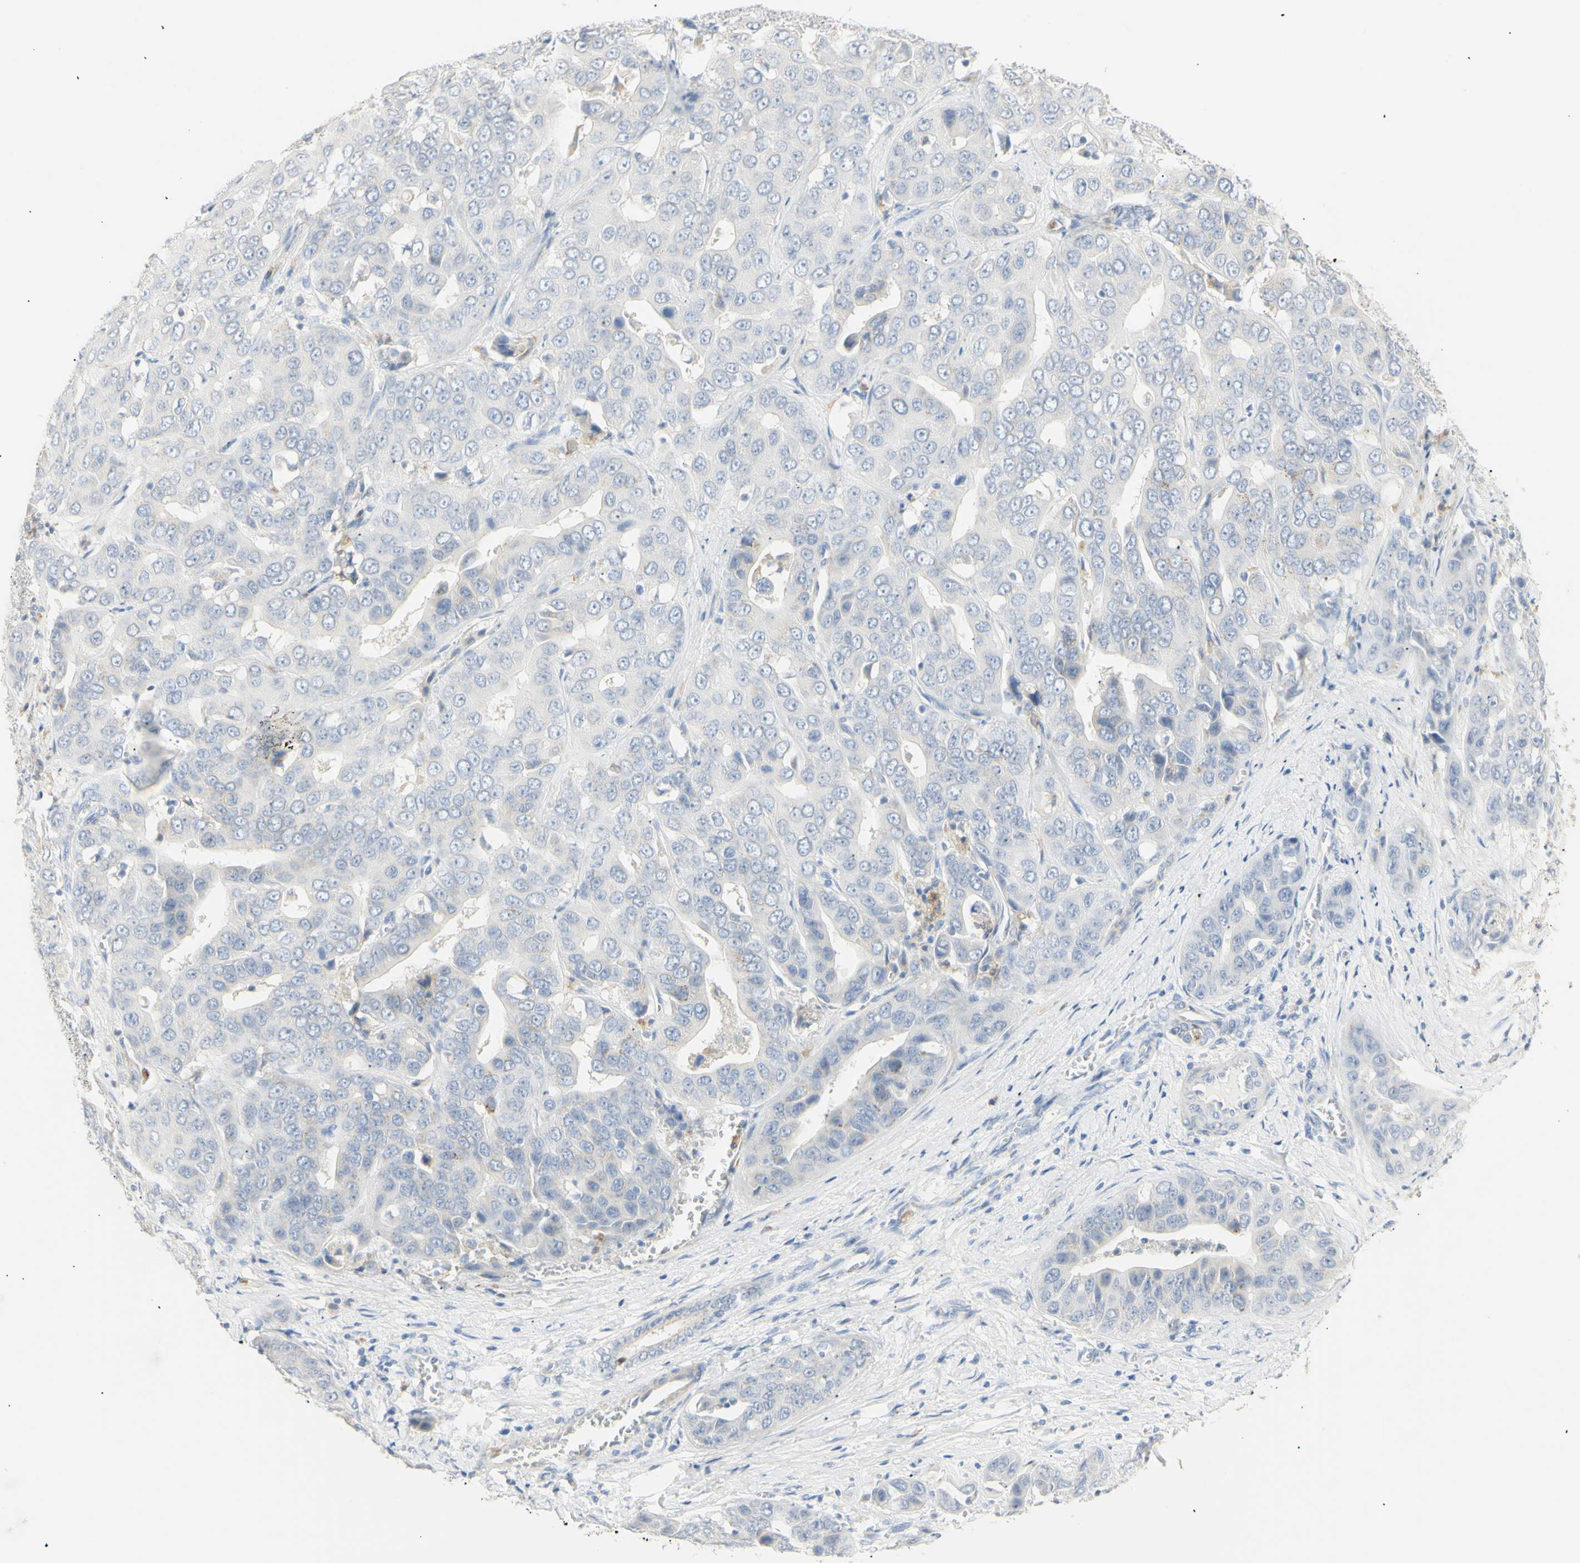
{"staining": {"intensity": "negative", "quantity": "none", "location": "none"}, "tissue": "liver cancer", "cell_type": "Tumor cells", "image_type": "cancer", "snomed": [{"axis": "morphology", "description": "Cholangiocarcinoma"}, {"axis": "topography", "description": "Liver"}], "caption": "There is no significant positivity in tumor cells of liver cancer.", "gene": "B4GALNT3", "patient": {"sex": "female", "age": 52}}